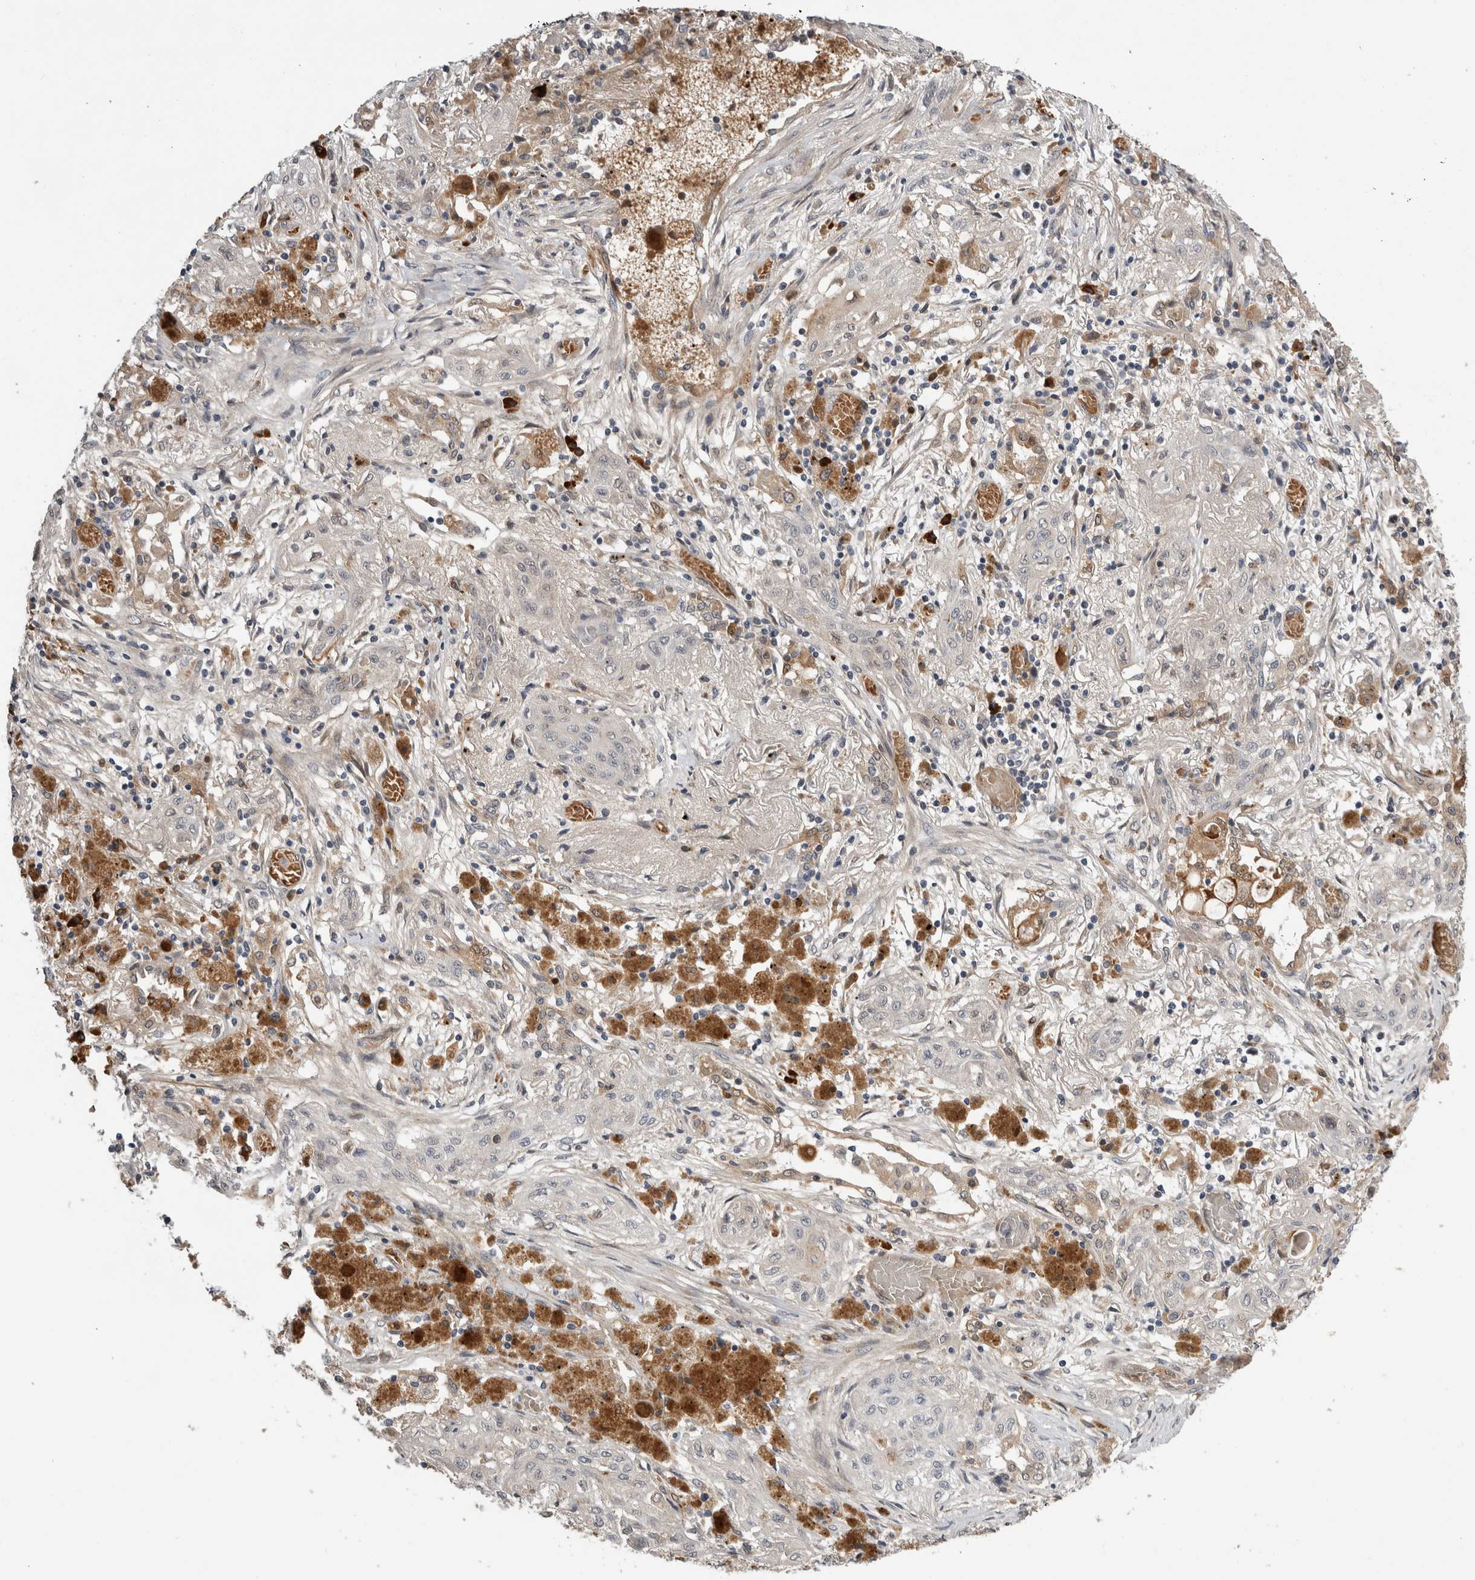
{"staining": {"intensity": "weak", "quantity": "<25%", "location": "cytoplasmic/membranous"}, "tissue": "lung cancer", "cell_type": "Tumor cells", "image_type": "cancer", "snomed": [{"axis": "morphology", "description": "Squamous cell carcinoma, NOS"}, {"axis": "topography", "description": "Lung"}], "caption": "DAB immunohistochemical staining of lung squamous cell carcinoma demonstrates no significant positivity in tumor cells. (DAB IHC, high magnification).", "gene": "APOL2", "patient": {"sex": "female", "age": 47}}